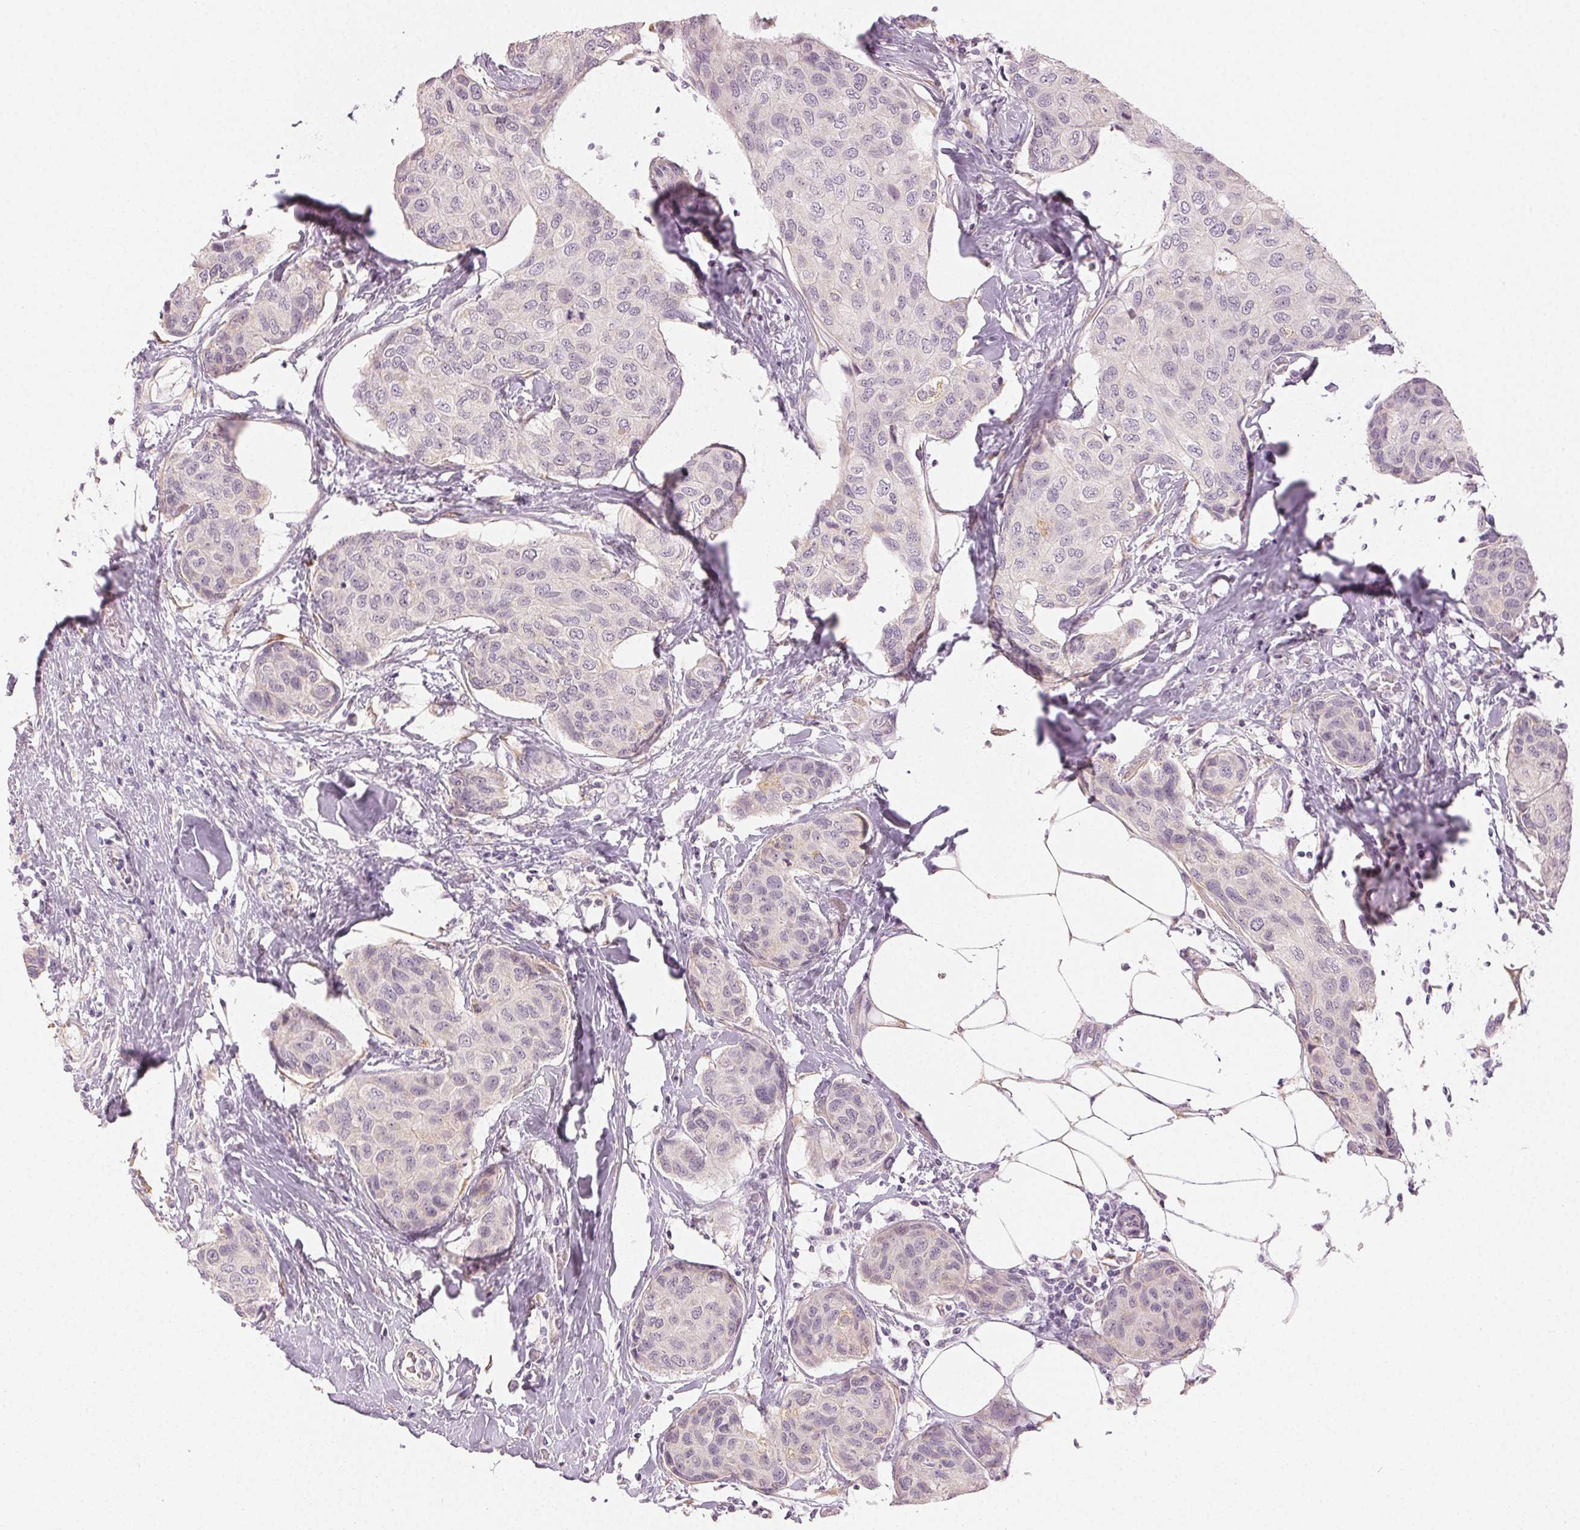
{"staining": {"intensity": "negative", "quantity": "none", "location": "none"}, "tissue": "breast cancer", "cell_type": "Tumor cells", "image_type": "cancer", "snomed": [{"axis": "morphology", "description": "Duct carcinoma"}, {"axis": "topography", "description": "Breast"}], "caption": "There is no significant positivity in tumor cells of breast cancer (invasive ductal carcinoma).", "gene": "MAP1LC3A", "patient": {"sex": "female", "age": 80}}